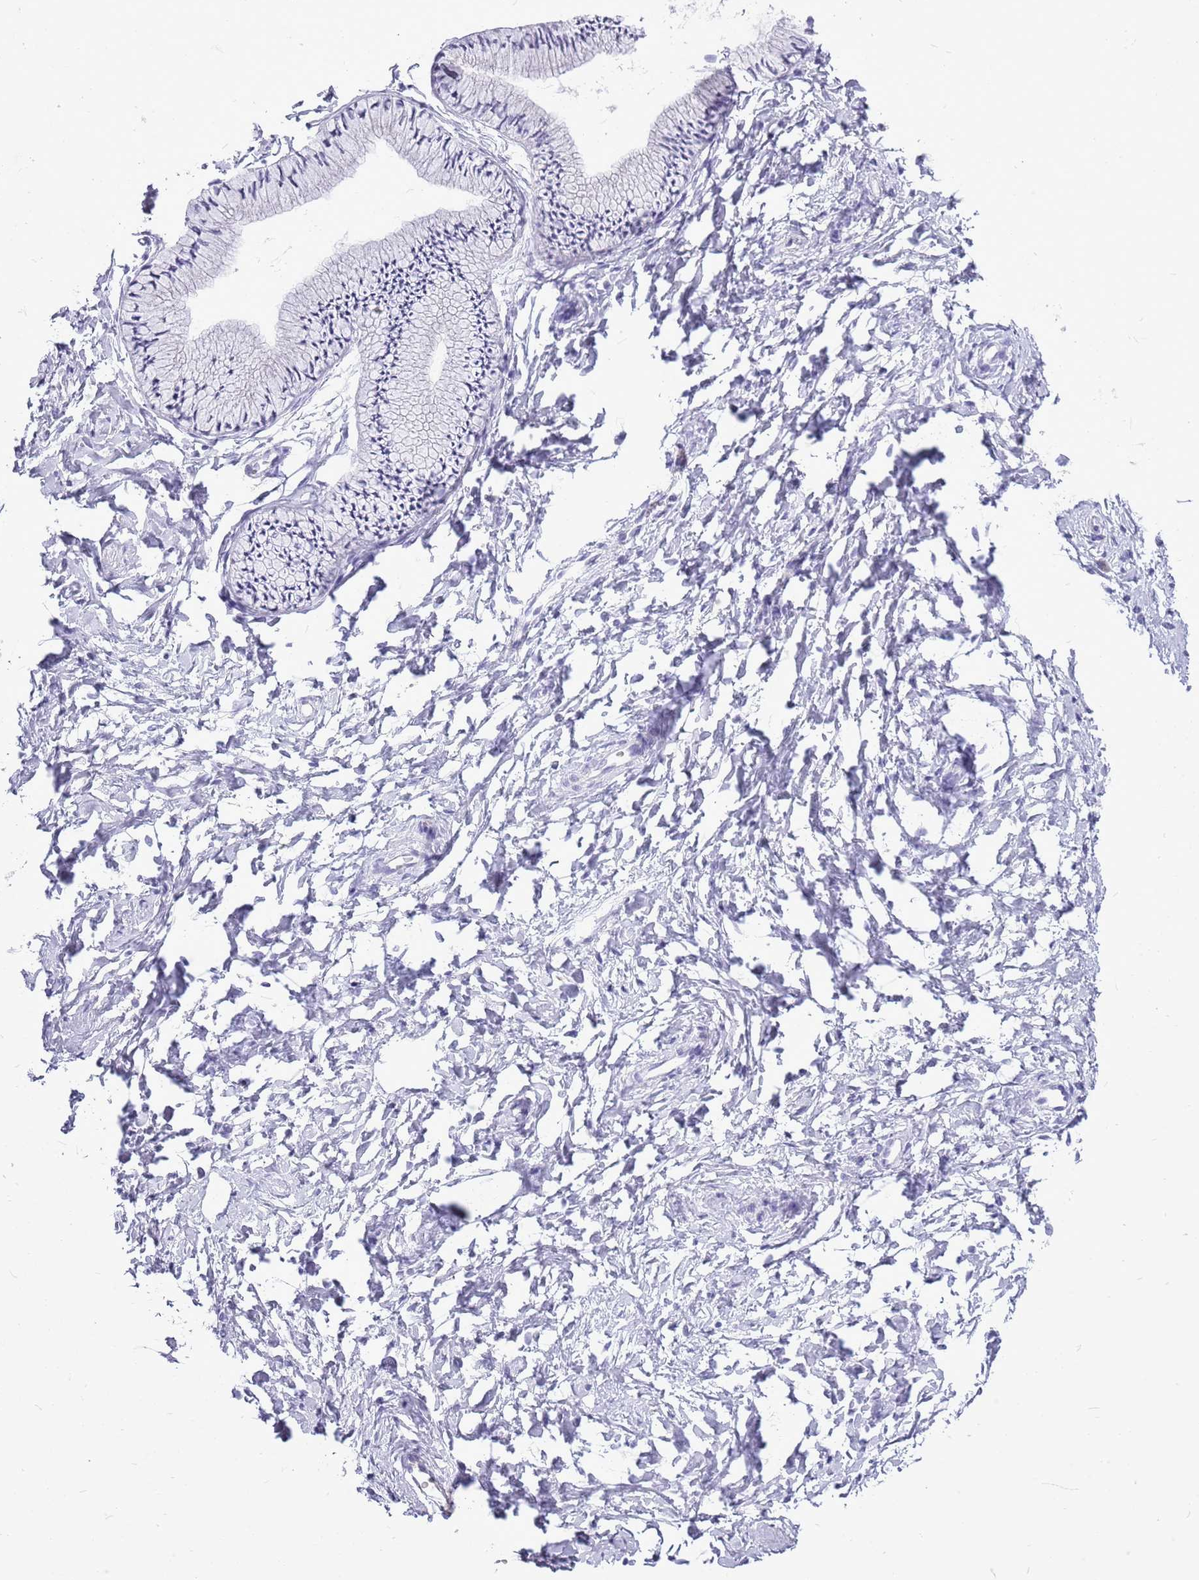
{"staining": {"intensity": "negative", "quantity": "none", "location": "none"}, "tissue": "cervix", "cell_type": "Glandular cells", "image_type": "normal", "snomed": [{"axis": "morphology", "description": "Normal tissue, NOS"}, {"axis": "topography", "description": "Cervix"}], "caption": "A histopathology image of human cervix is negative for staining in glandular cells. (DAB (3,3'-diaminobenzidine) immunohistochemistry (IHC), high magnification).", "gene": "ZNF425", "patient": {"sex": "female", "age": 33}}